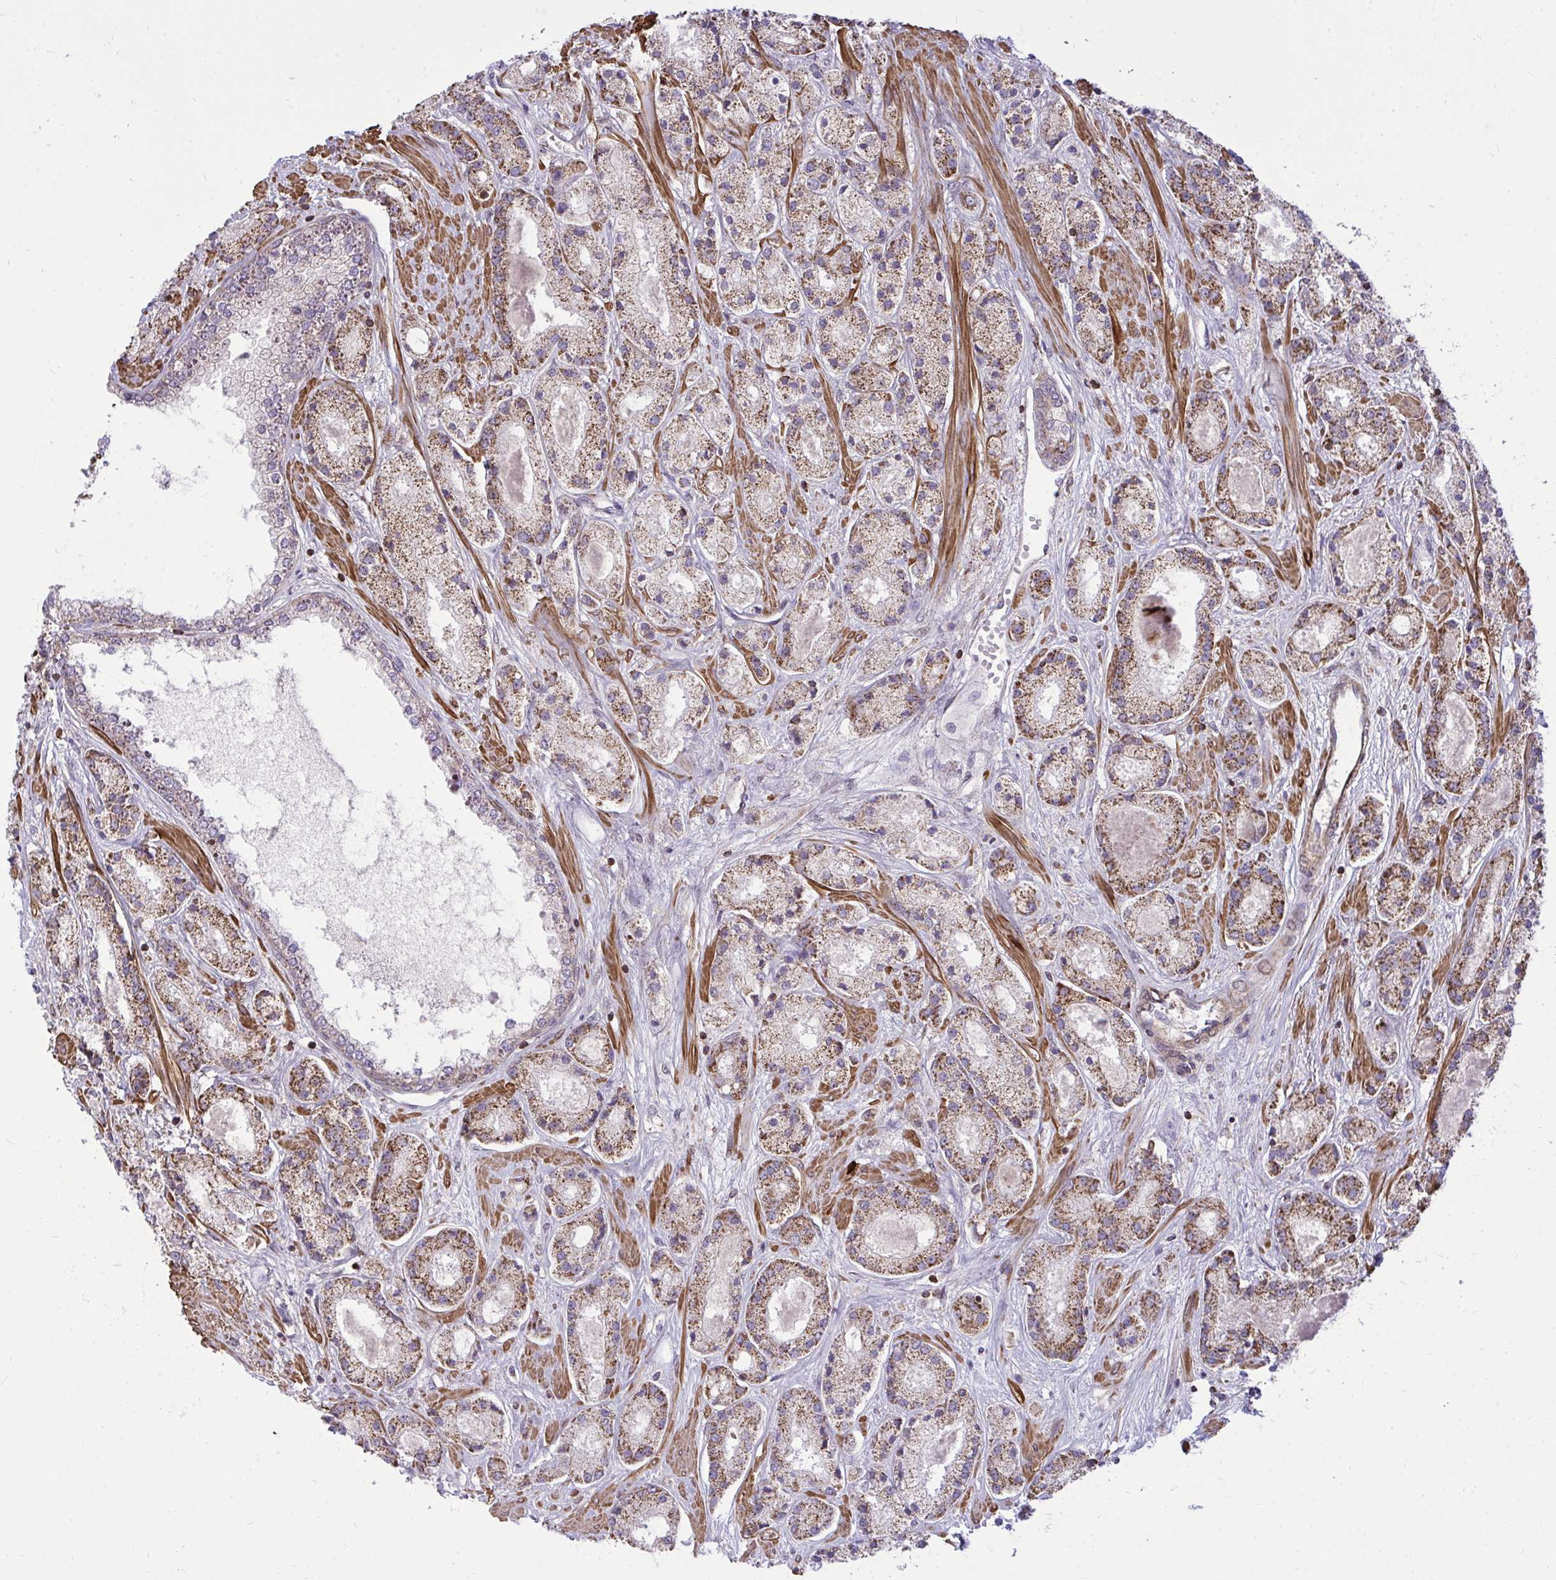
{"staining": {"intensity": "moderate", "quantity": ">75%", "location": "cytoplasmic/membranous"}, "tissue": "prostate cancer", "cell_type": "Tumor cells", "image_type": "cancer", "snomed": [{"axis": "morphology", "description": "Adenocarcinoma, High grade"}, {"axis": "topography", "description": "Prostate"}], "caption": "The image displays immunohistochemical staining of prostate cancer (adenocarcinoma (high-grade)). There is moderate cytoplasmic/membranous positivity is identified in approximately >75% of tumor cells.", "gene": "SLC7A5", "patient": {"sex": "male", "age": 67}}